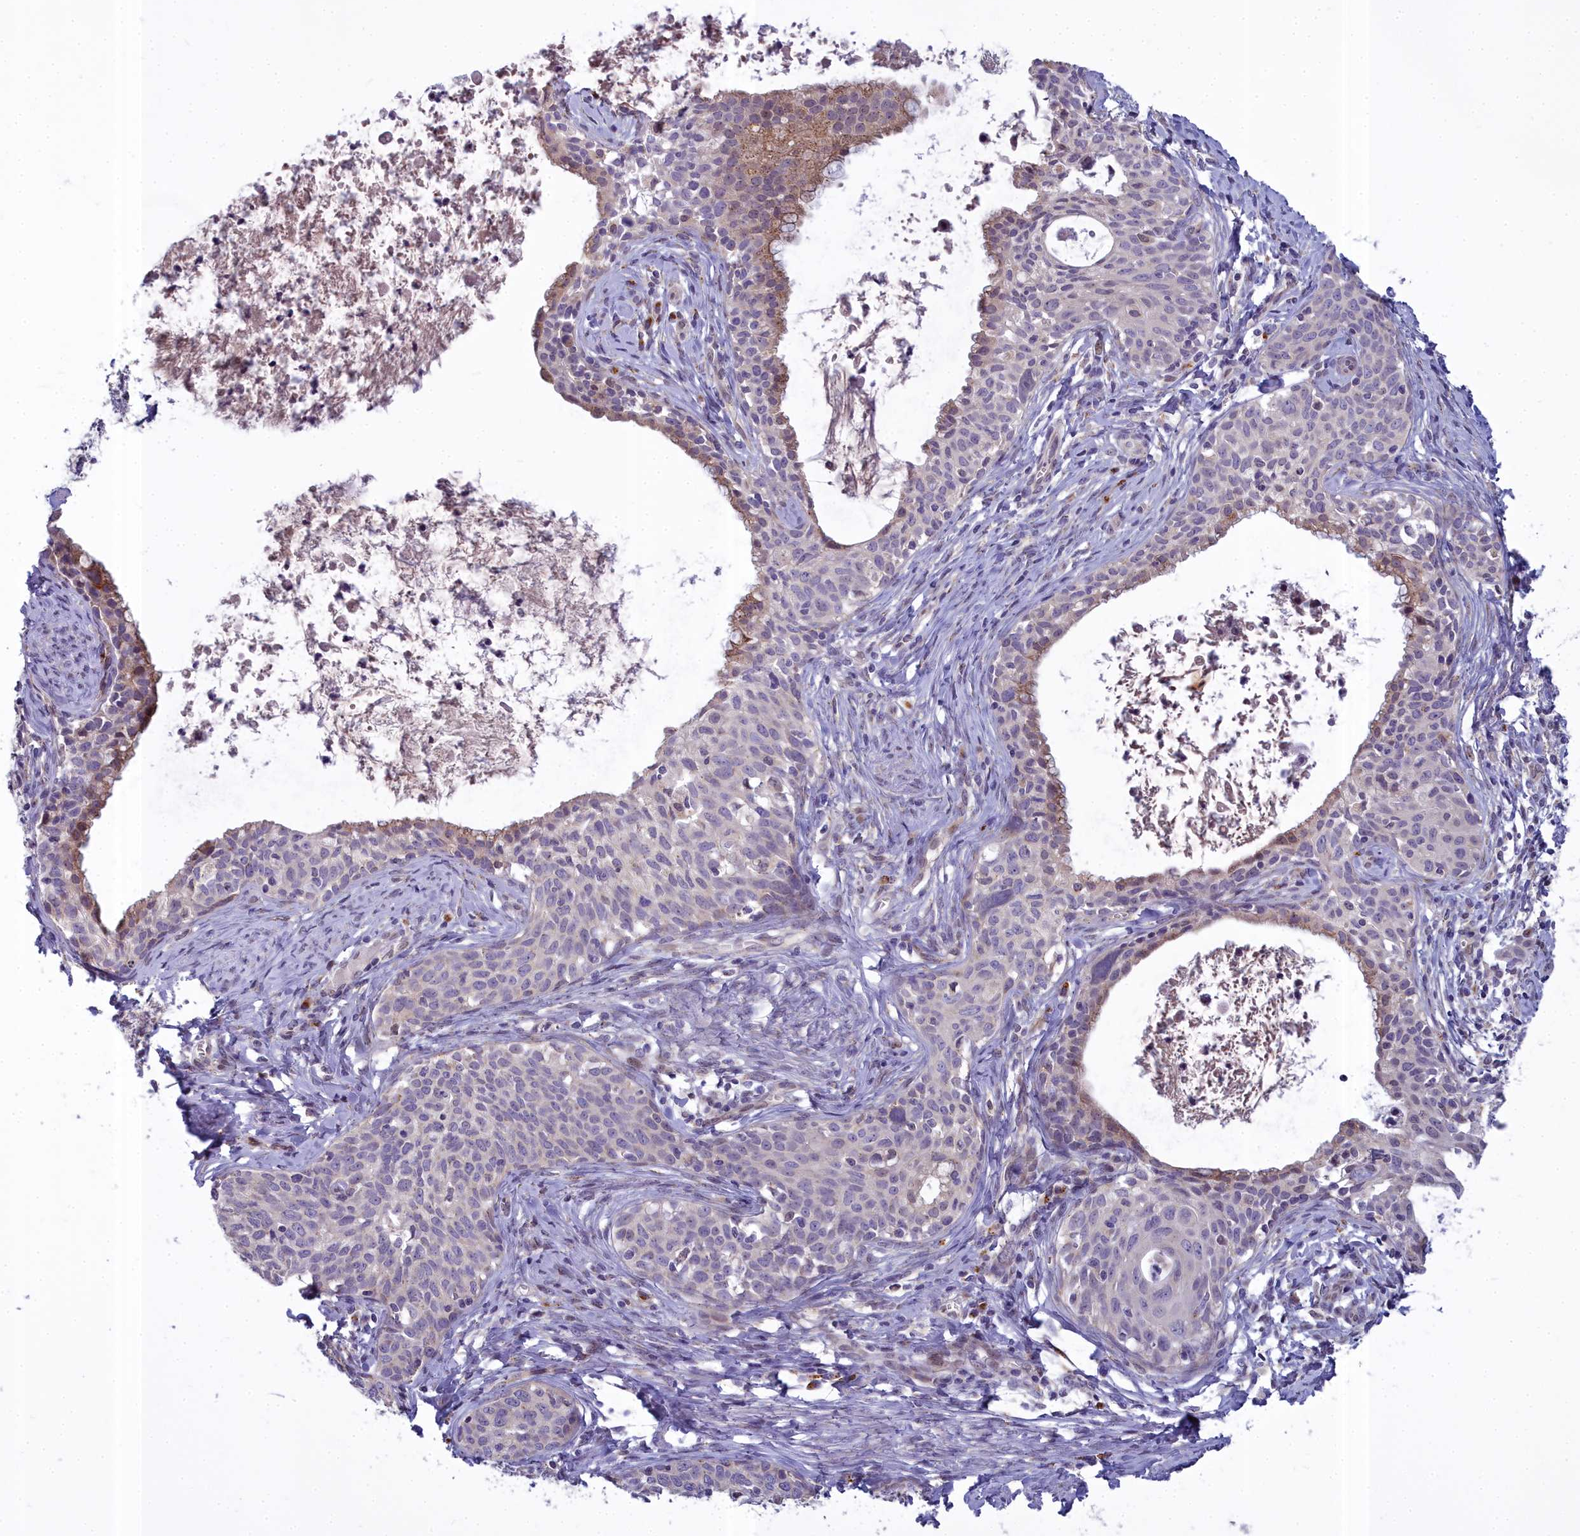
{"staining": {"intensity": "moderate", "quantity": "<25%", "location": "cytoplasmic/membranous"}, "tissue": "cervical cancer", "cell_type": "Tumor cells", "image_type": "cancer", "snomed": [{"axis": "morphology", "description": "Squamous cell carcinoma, NOS"}, {"axis": "topography", "description": "Cervix"}], "caption": "Immunohistochemical staining of human cervical squamous cell carcinoma displays low levels of moderate cytoplasmic/membranous protein positivity in approximately <25% of tumor cells.", "gene": "WDPCP", "patient": {"sex": "female", "age": 52}}